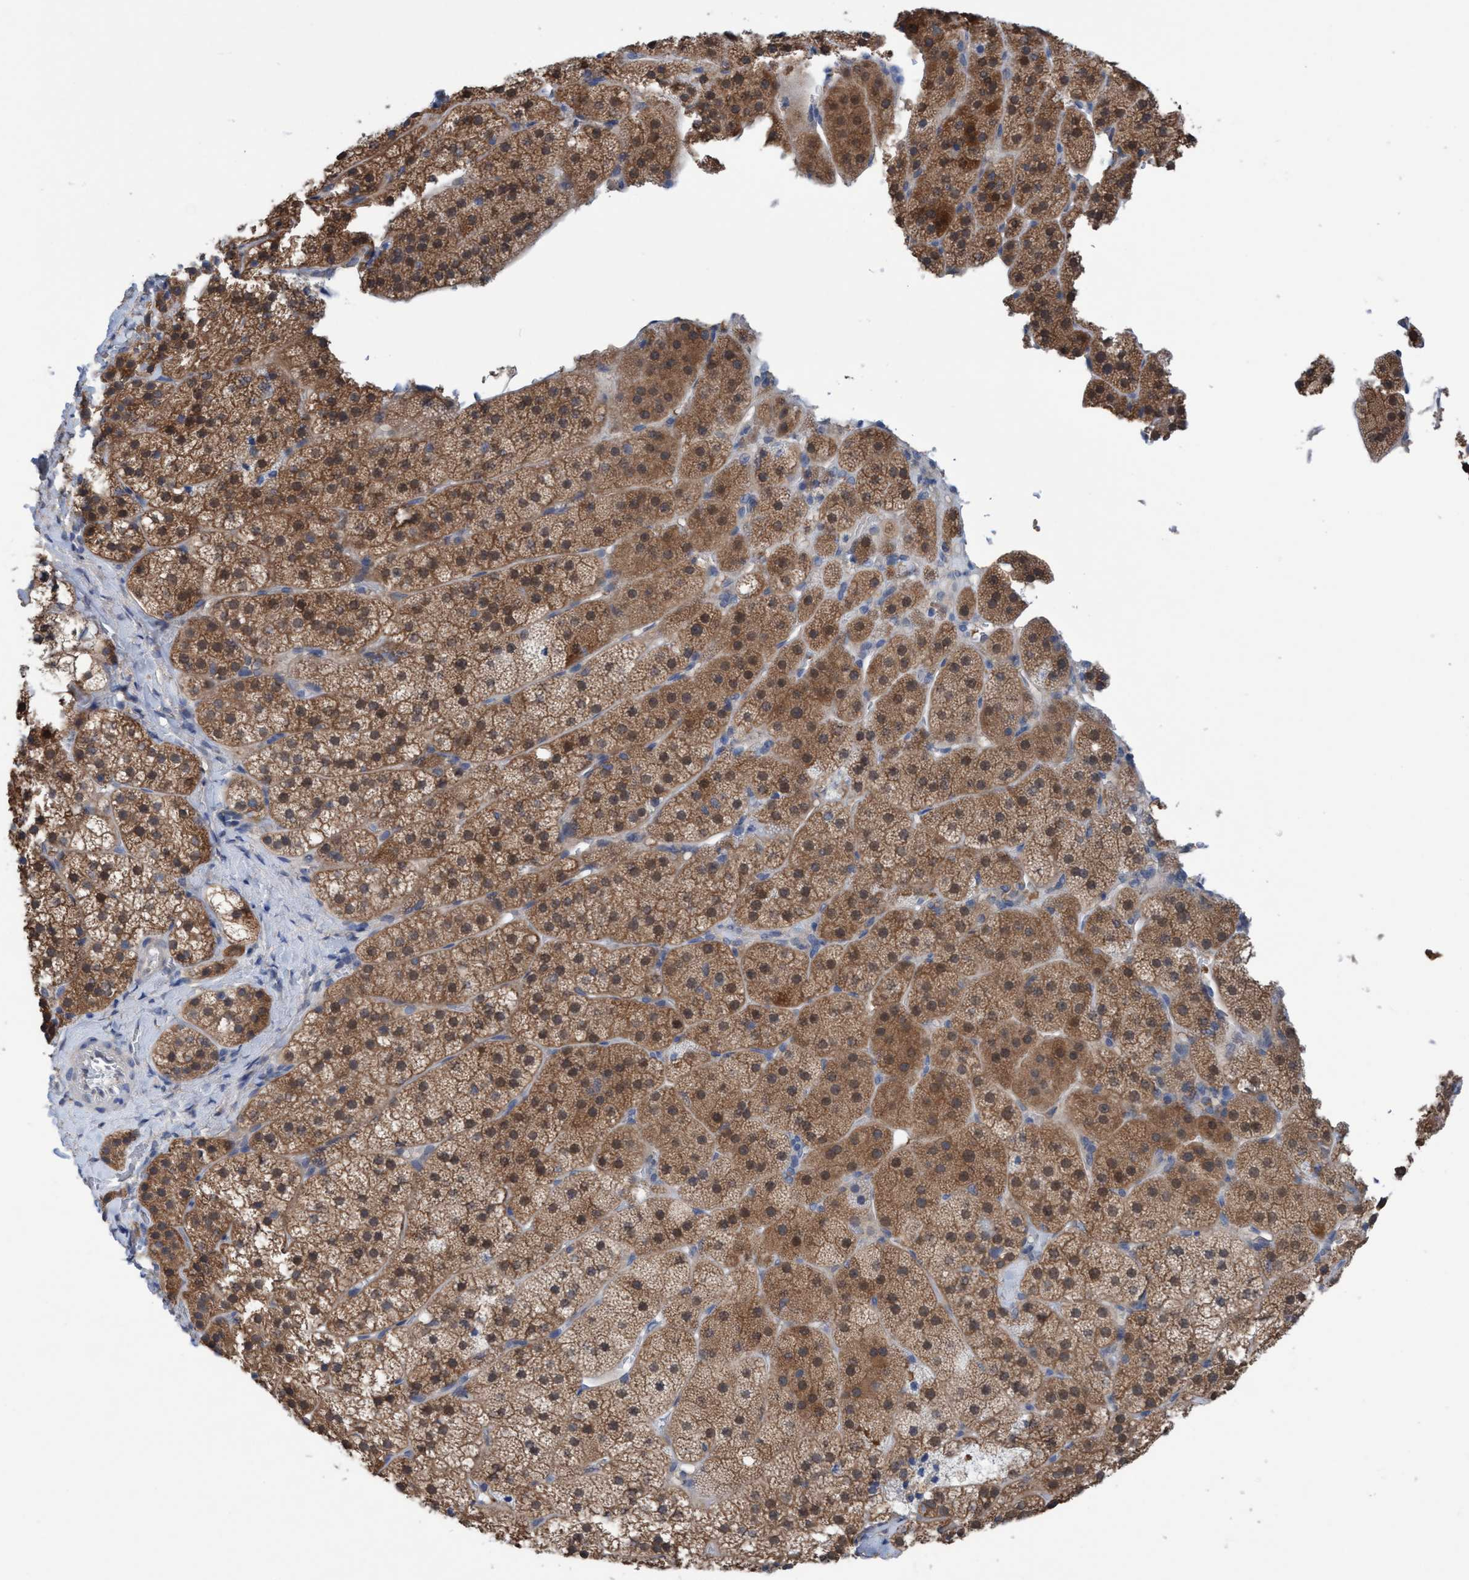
{"staining": {"intensity": "moderate", "quantity": ">75%", "location": "cytoplasmic/membranous"}, "tissue": "adrenal gland", "cell_type": "Glandular cells", "image_type": "normal", "snomed": [{"axis": "morphology", "description": "Normal tissue, NOS"}, {"axis": "topography", "description": "Adrenal gland"}], "caption": "The histopathology image displays immunohistochemical staining of normal adrenal gland. There is moderate cytoplasmic/membranous staining is appreciated in about >75% of glandular cells. Ihc stains the protein in brown and the nuclei are stained blue.", "gene": "GLOD4", "patient": {"sex": "female", "age": 44}}